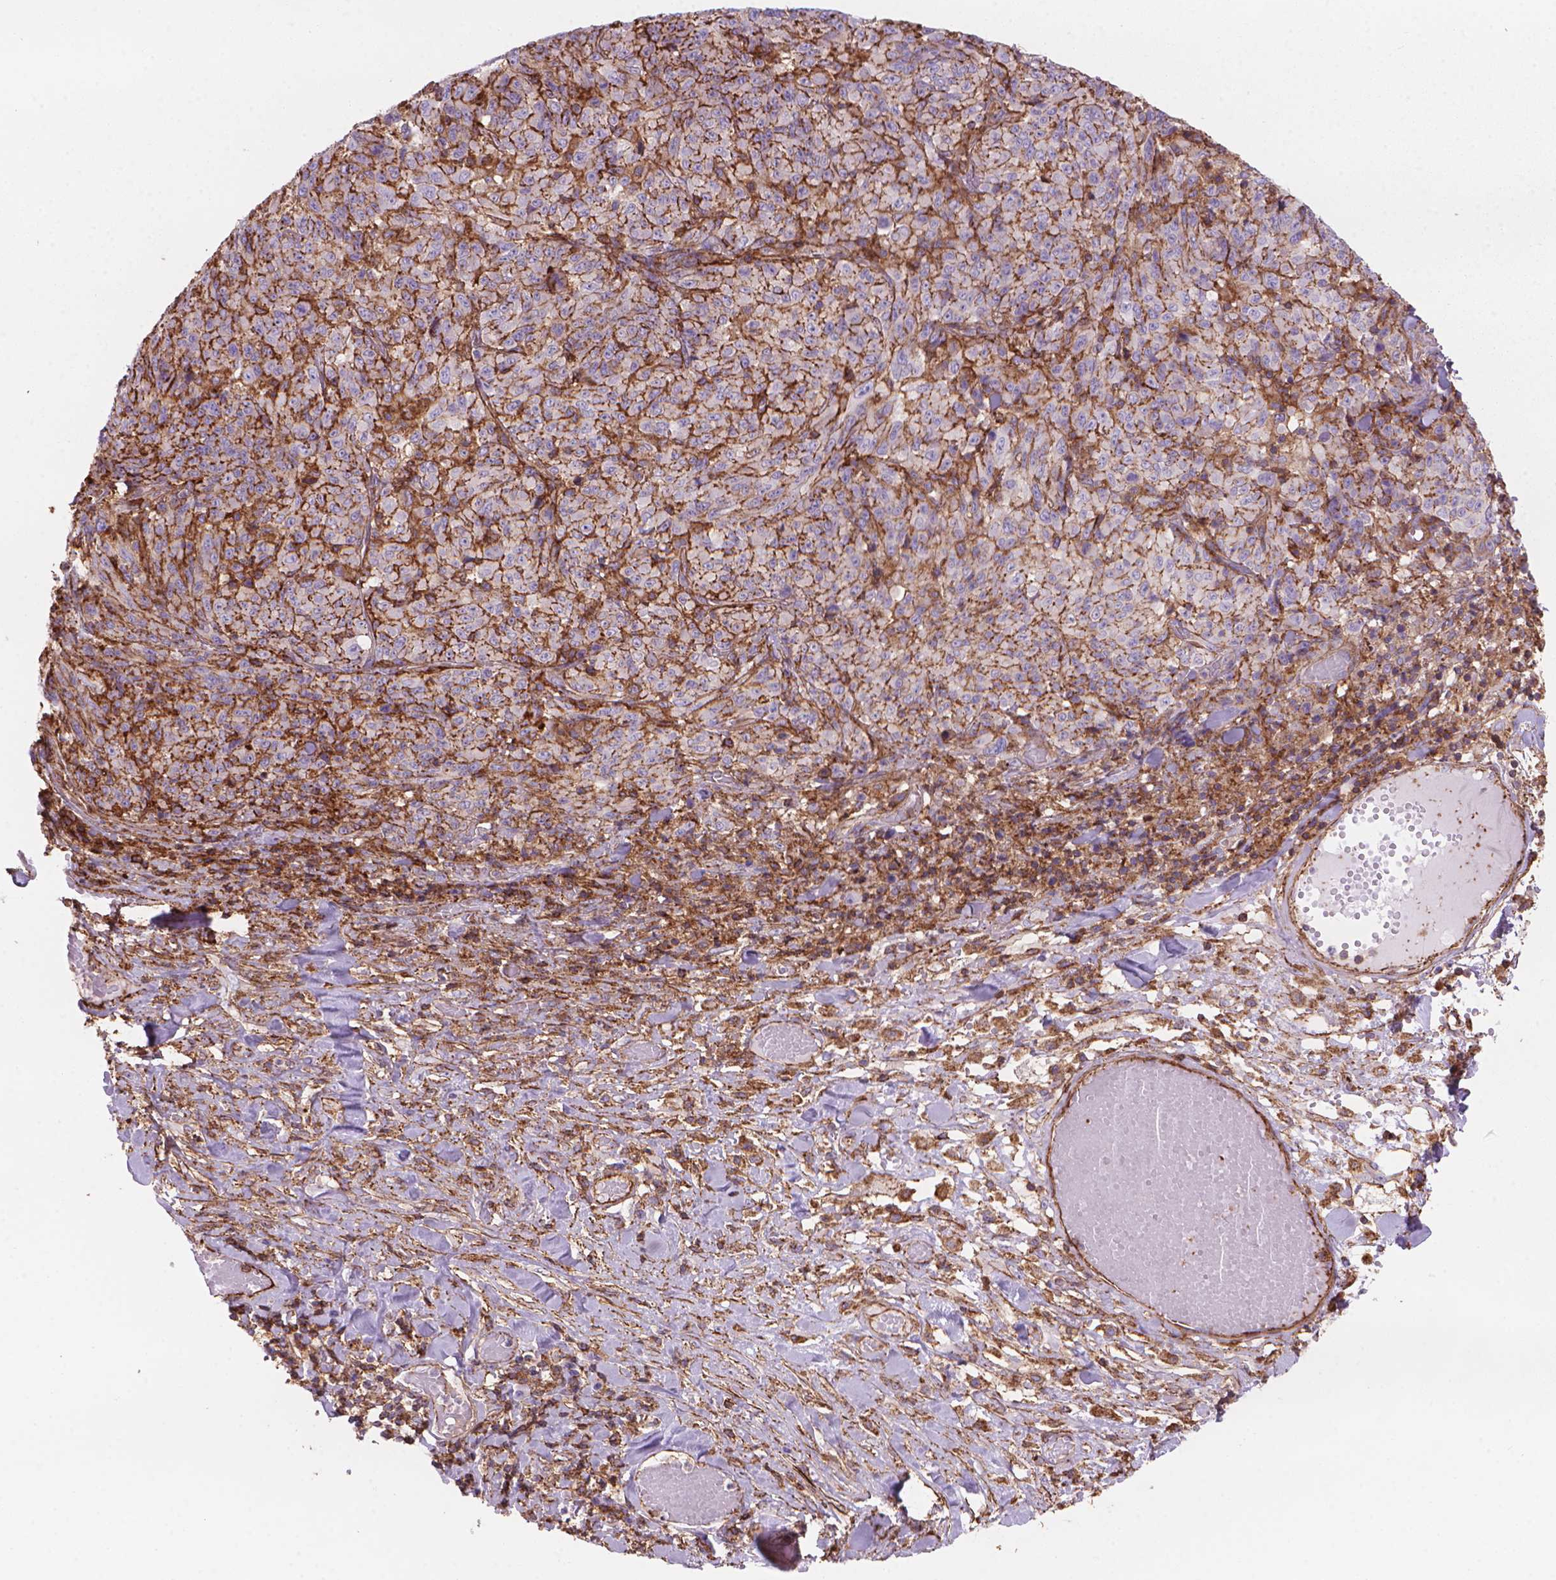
{"staining": {"intensity": "moderate", "quantity": "25%-75%", "location": "cytoplasmic/membranous"}, "tissue": "melanoma", "cell_type": "Tumor cells", "image_type": "cancer", "snomed": [{"axis": "morphology", "description": "Malignant melanoma, NOS"}, {"axis": "topography", "description": "Skin"}], "caption": "Melanoma was stained to show a protein in brown. There is medium levels of moderate cytoplasmic/membranous staining in about 25%-75% of tumor cells. The staining is performed using DAB (3,3'-diaminobenzidine) brown chromogen to label protein expression. The nuclei are counter-stained blue using hematoxylin.", "gene": "PATJ", "patient": {"sex": "female", "age": 91}}